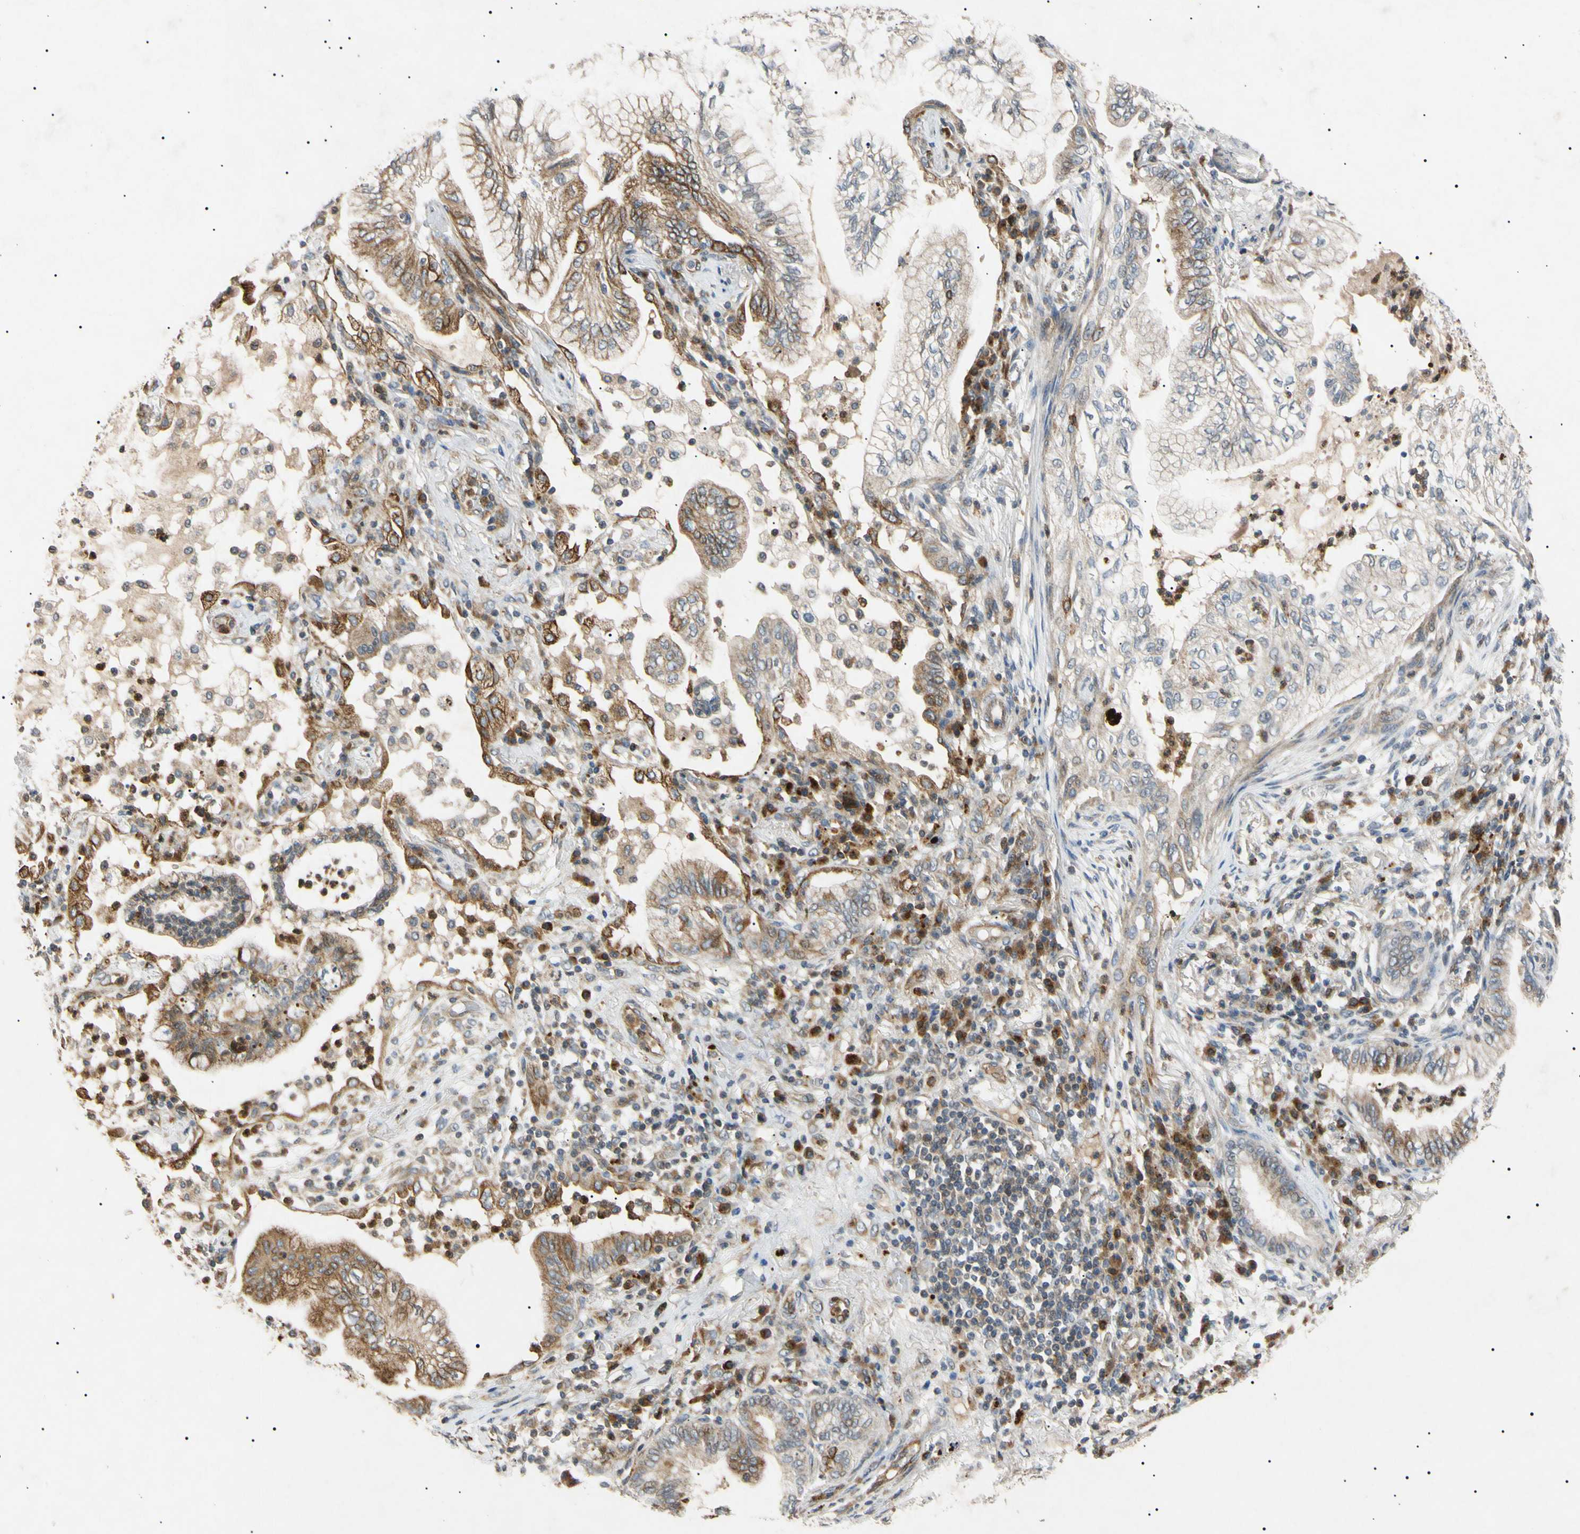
{"staining": {"intensity": "moderate", "quantity": "25%-75%", "location": "cytoplasmic/membranous"}, "tissue": "lung cancer", "cell_type": "Tumor cells", "image_type": "cancer", "snomed": [{"axis": "morphology", "description": "Normal tissue, NOS"}, {"axis": "morphology", "description": "Adenocarcinoma, NOS"}, {"axis": "topography", "description": "Bronchus"}, {"axis": "topography", "description": "Lung"}], "caption": "A brown stain shows moderate cytoplasmic/membranous positivity of a protein in lung adenocarcinoma tumor cells.", "gene": "TUBB4A", "patient": {"sex": "female", "age": 70}}